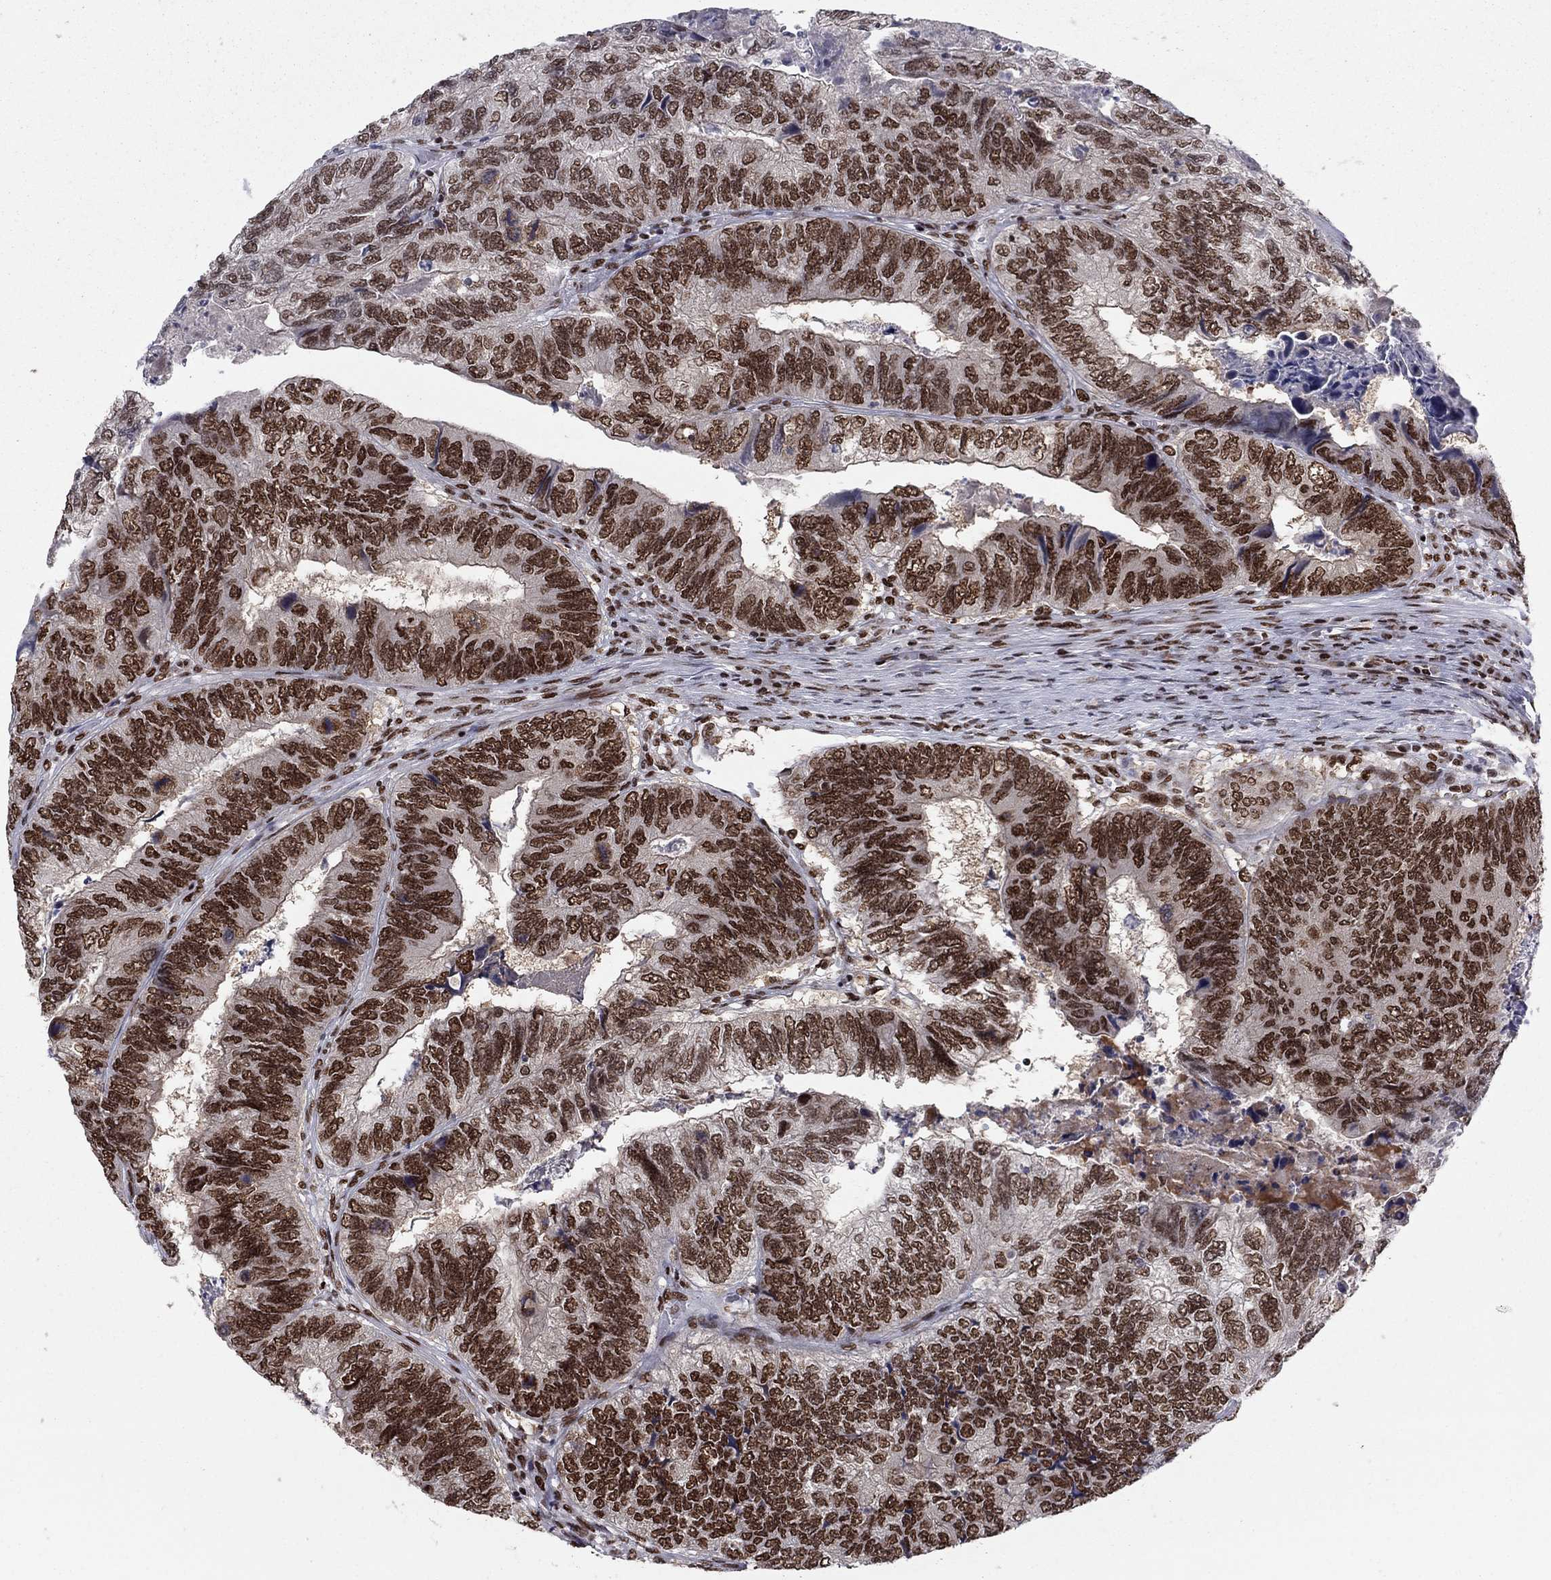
{"staining": {"intensity": "strong", "quantity": "25%-75%", "location": "nuclear"}, "tissue": "colorectal cancer", "cell_type": "Tumor cells", "image_type": "cancer", "snomed": [{"axis": "morphology", "description": "Adenocarcinoma, NOS"}, {"axis": "topography", "description": "Colon"}], "caption": "A histopathology image showing strong nuclear positivity in approximately 25%-75% of tumor cells in adenocarcinoma (colorectal), as visualized by brown immunohistochemical staining.", "gene": "USP54", "patient": {"sex": "female", "age": 67}}